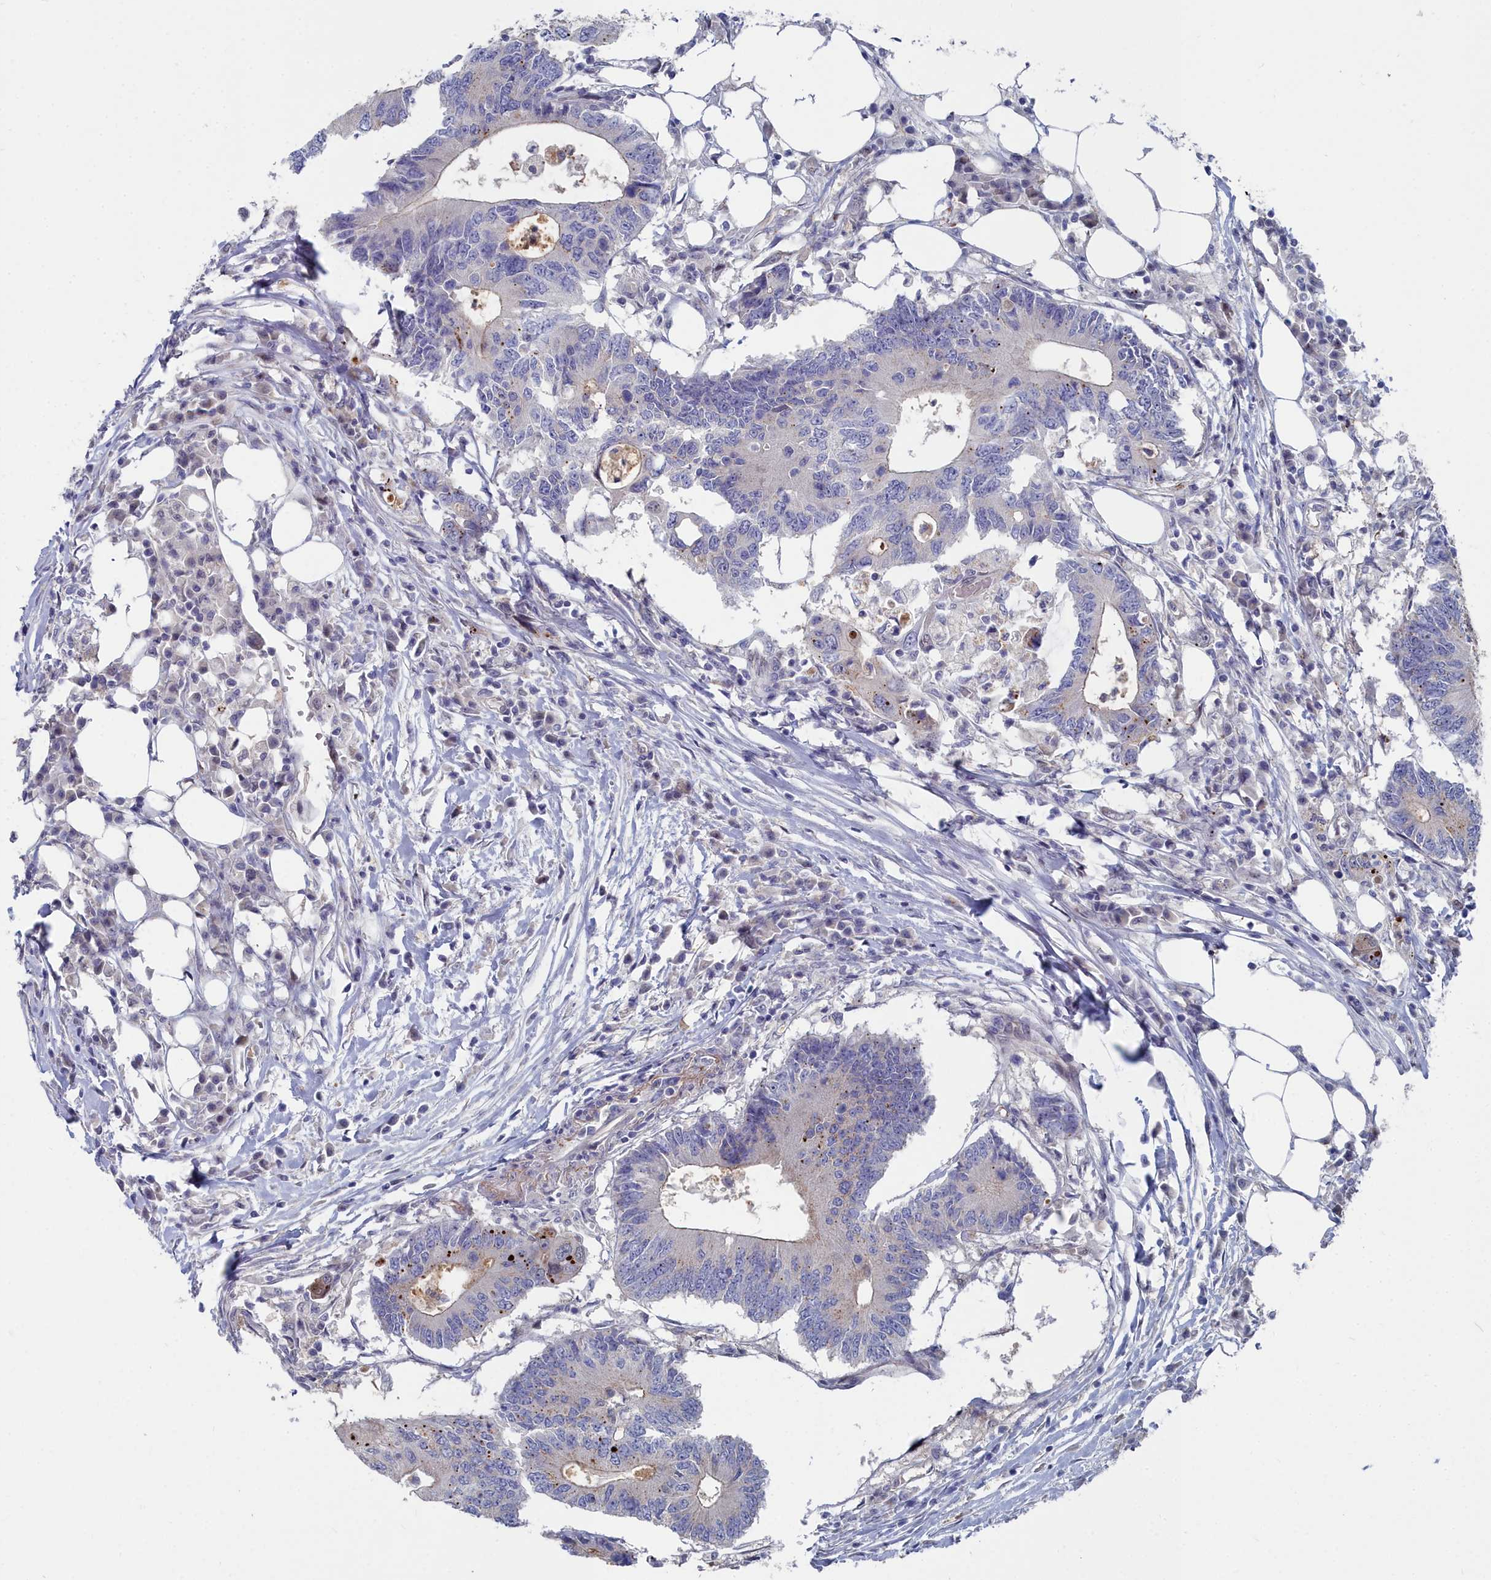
{"staining": {"intensity": "negative", "quantity": "none", "location": "none"}, "tissue": "colorectal cancer", "cell_type": "Tumor cells", "image_type": "cancer", "snomed": [{"axis": "morphology", "description": "Adenocarcinoma, NOS"}, {"axis": "topography", "description": "Colon"}], "caption": "Micrograph shows no protein staining in tumor cells of colorectal cancer tissue.", "gene": "RPS27A", "patient": {"sex": "male", "age": 71}}